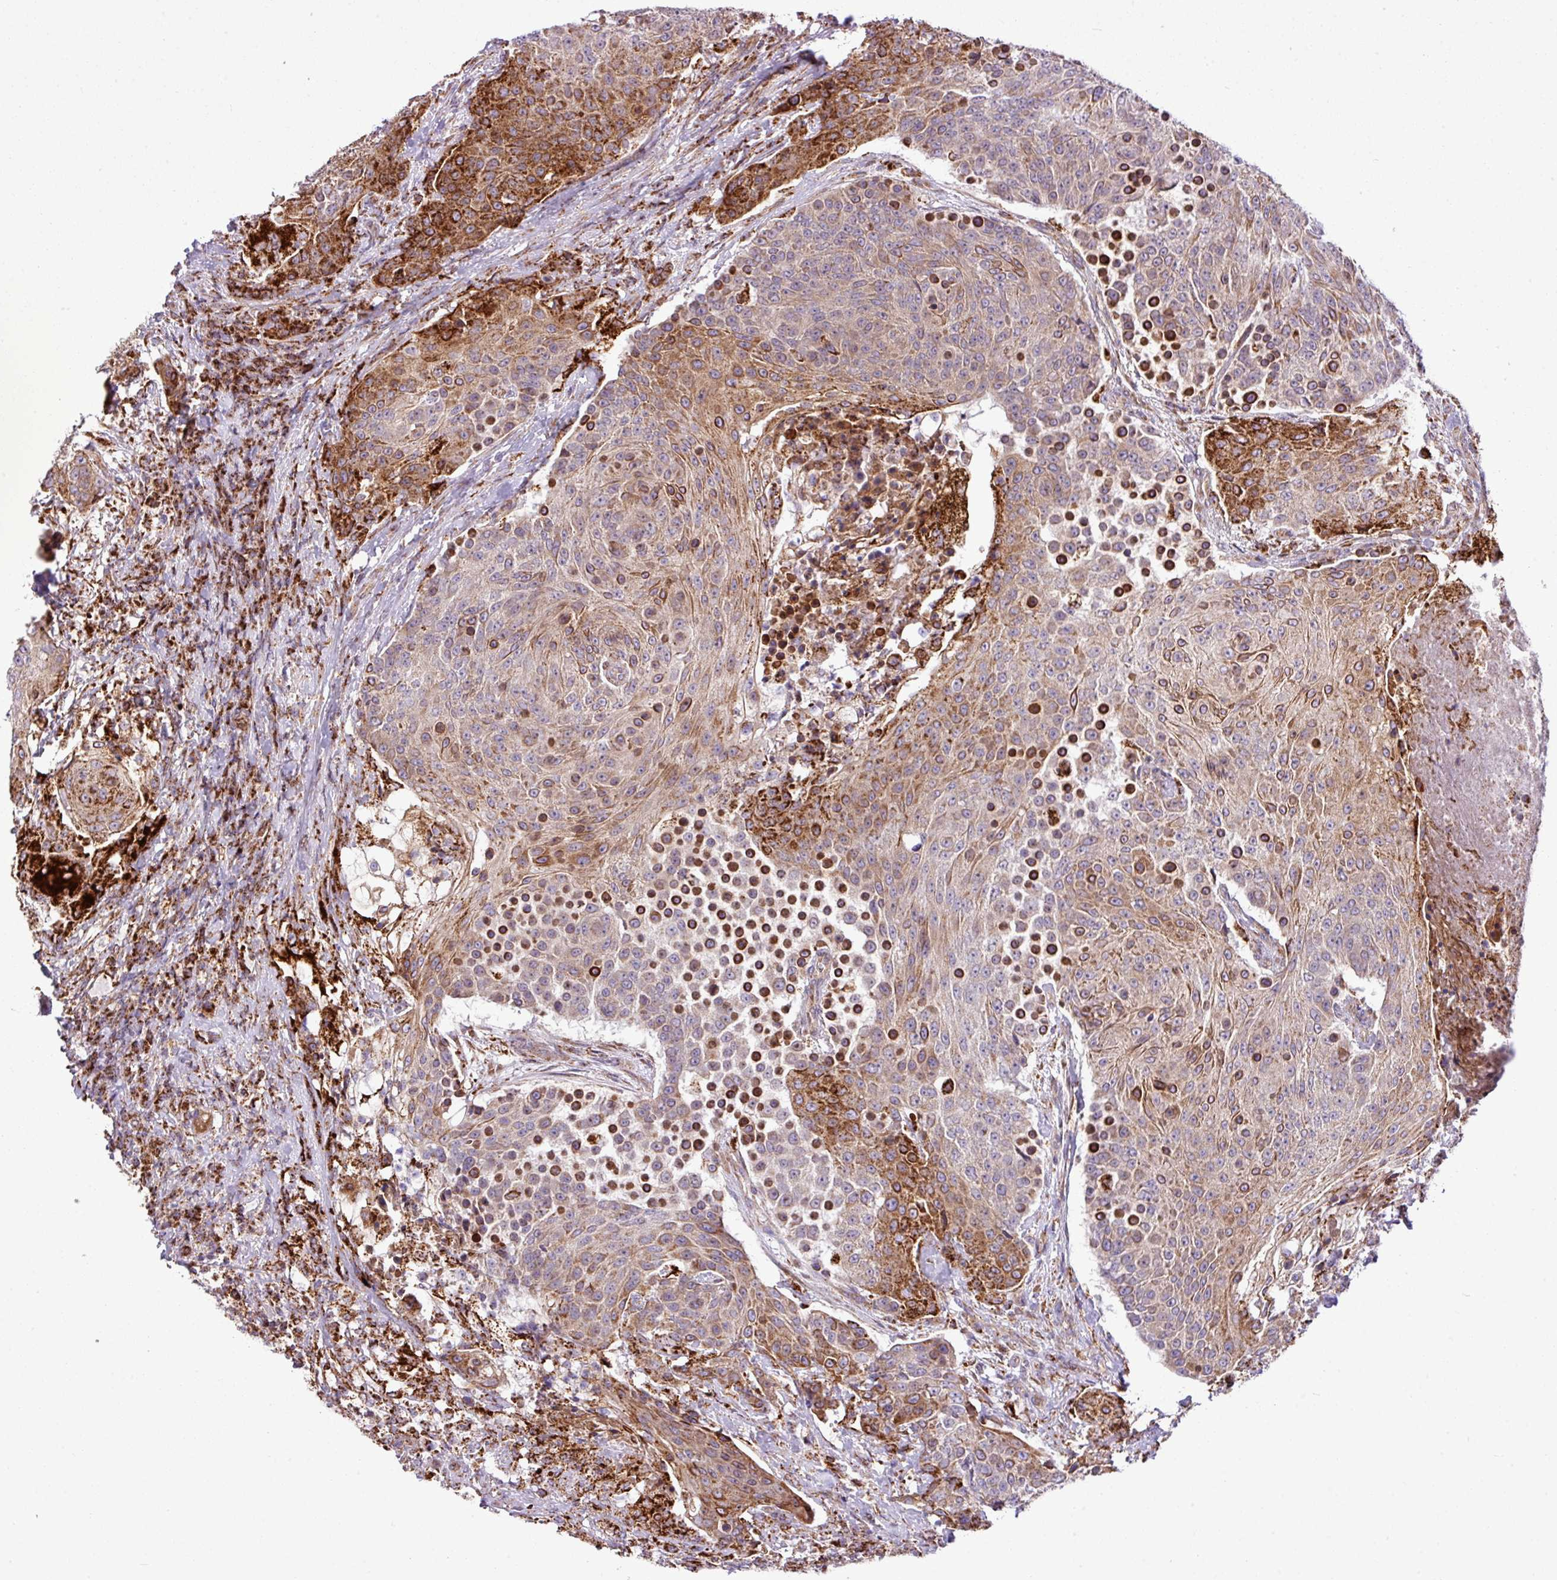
{"staining": {"intensity": "strong", "quantity": "25%-75%", "location": "cytoplasmic/membranous"}, "tissue": "urothelial cancer", "cell_type": "Tumor cells", "image_type": "cancer", "snomed": [{"axis": "morphology", "description": "Urothelial carcinoma, High grade"}, {"axis": "topography", "description": "Urinary bladder"}], "caption": "High-grade urothelial carcinoma tissue demonstrates strong cytoplasmic/membranous staining in approximately 25%-75% of tumor cells, visualized by immunohistochemistry.", "gene": "ZNF569", "patient": {"sex": "female", "age": 63}}